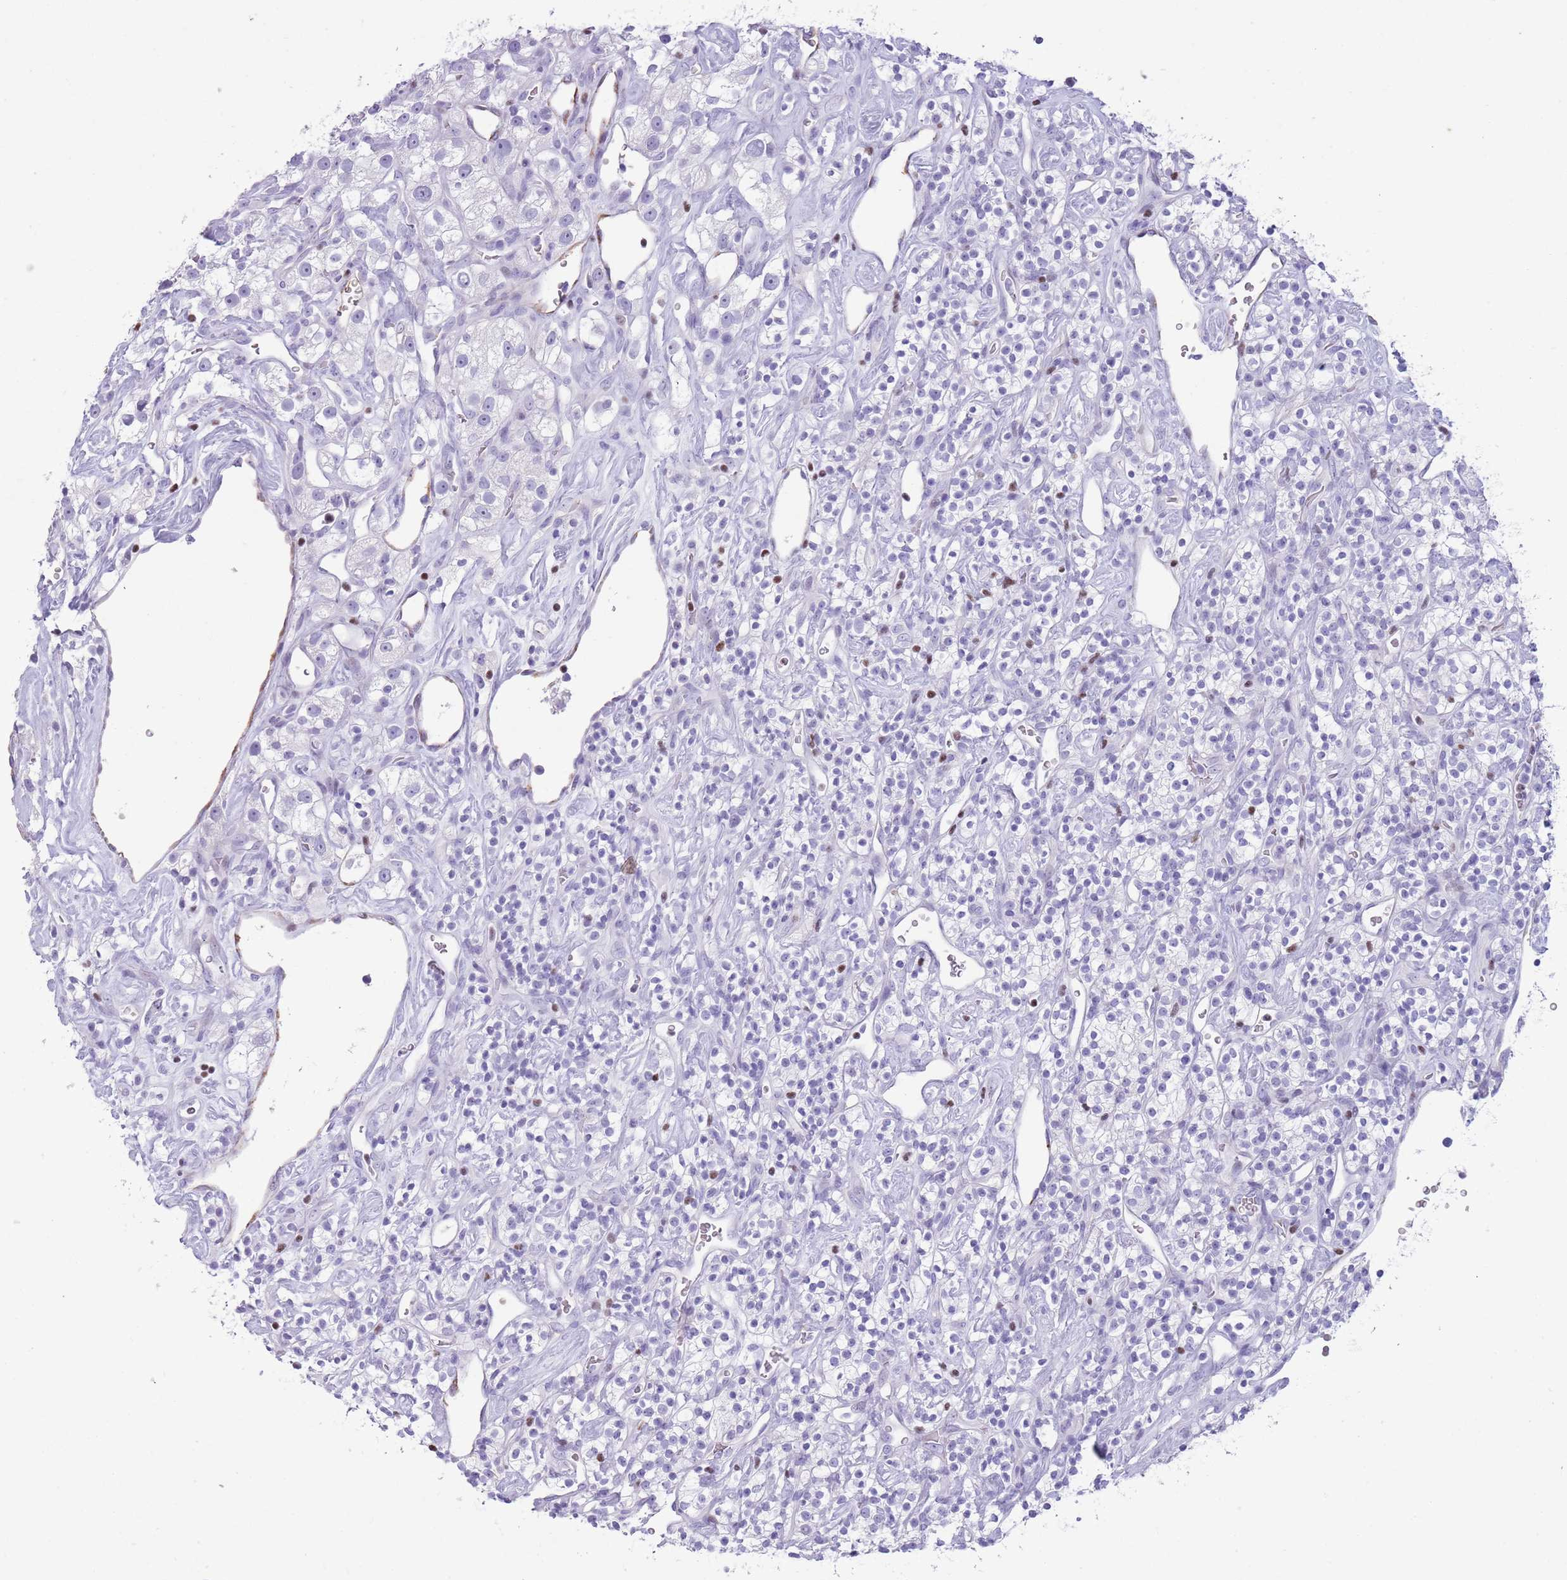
{"staining": {"intensity": "negative", "quantity": "none", "location": "none"}, "tissue": "renal cancer", "cell_type": "Tumor cells", "image_type": "cancer", "snomed": [{"axis": "morphology", "description": "Adenocarcinoma, NOS"}, {"axis": "topography", "description": "Kidney"}], "caption": "The photomicrograph shows no staining of tumor cells in adenocarcinoma (renal).", "gene": "BCL11B", "patient": {"sex": "male", "age": 77}}